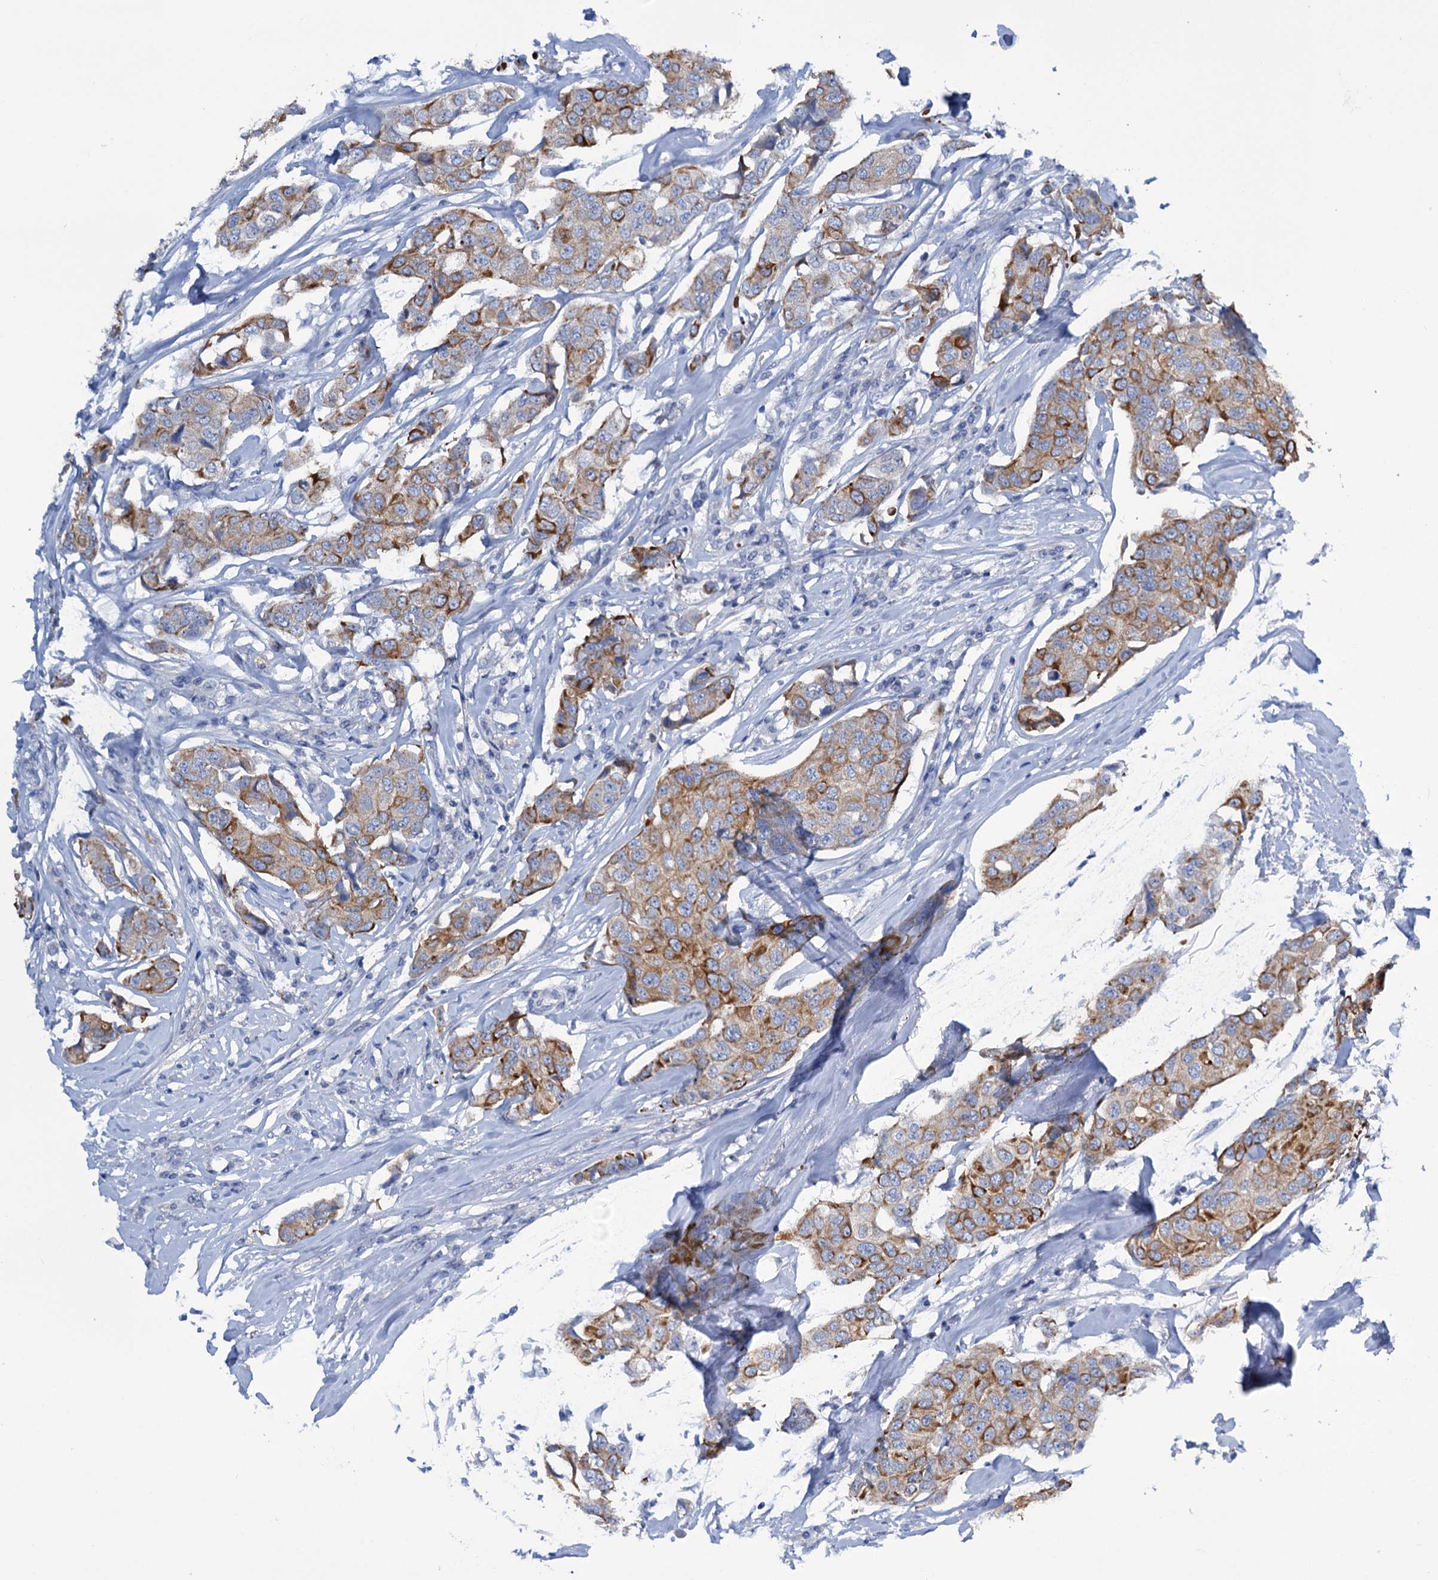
{"staining": {"intensity": "moderate", "quantity": ">75%", "location": "cytoplasmic/membranous"}, "tissue": "breast cancer", "cell_type": "Tumor cells", "image_type": "cancer", "snomed": [{"axis": "morphology", "description": "Duct carcinoma"}, {"axis": "topography", "description": "Breast"}], "caption": "Immunohistochemical staining of breast cancer (invasive ductal carcinoma) reveals medium levels of moderate cytoplasmic/membranous staining in about >75% of tumor cells. The staining was performed using DAB (3,3'-diaminobenzidine), with brown indicating positive protein expression. Nuclei are stained blue with hematoxylin.", "gene": "FAAP20", "patient": {"sex": "female", "age": 80}}